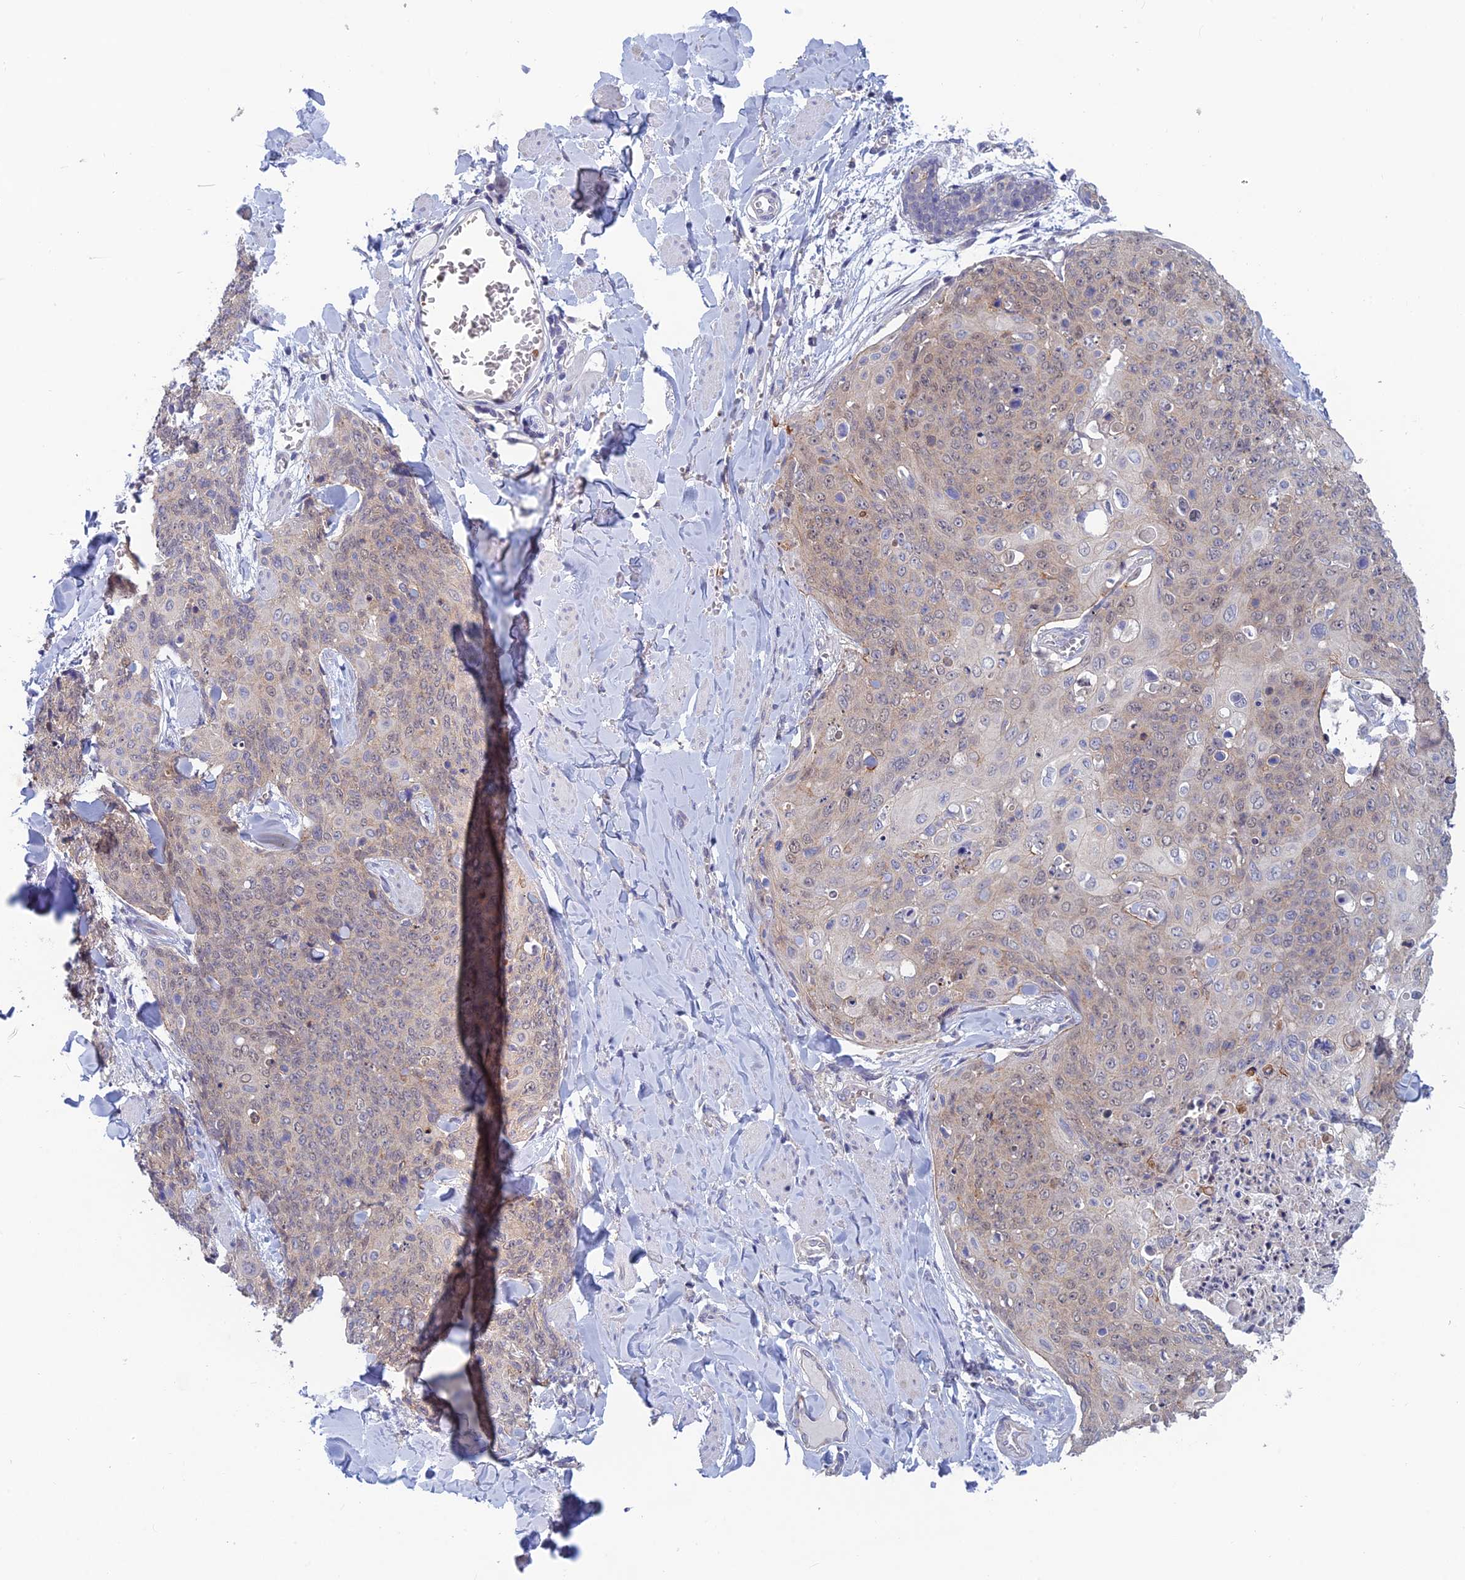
{"staining": {"intensity": "weak", "quantity": "<25%", "location": "cytoplasmic/membranous"}, "tissue": "skin cancer", "cell_type": "Tumor cells", "image_type": "cancer", "snomed": [{"axis": "morphology", "description": "Squamous cell carcinoma, NOS"}, {"axis": "topography", "description": "Skin"}, {"axis": "topography", "description": "Vulva"}], "caption": "A high-resolution histopathology image shows immunohistochemistry staining of squamous cell carcinoma (skin), which demonstrates no significant staining in tumor cells.", "gene": "GIPC1", "patient": {"sex": "female", "age": 85}}